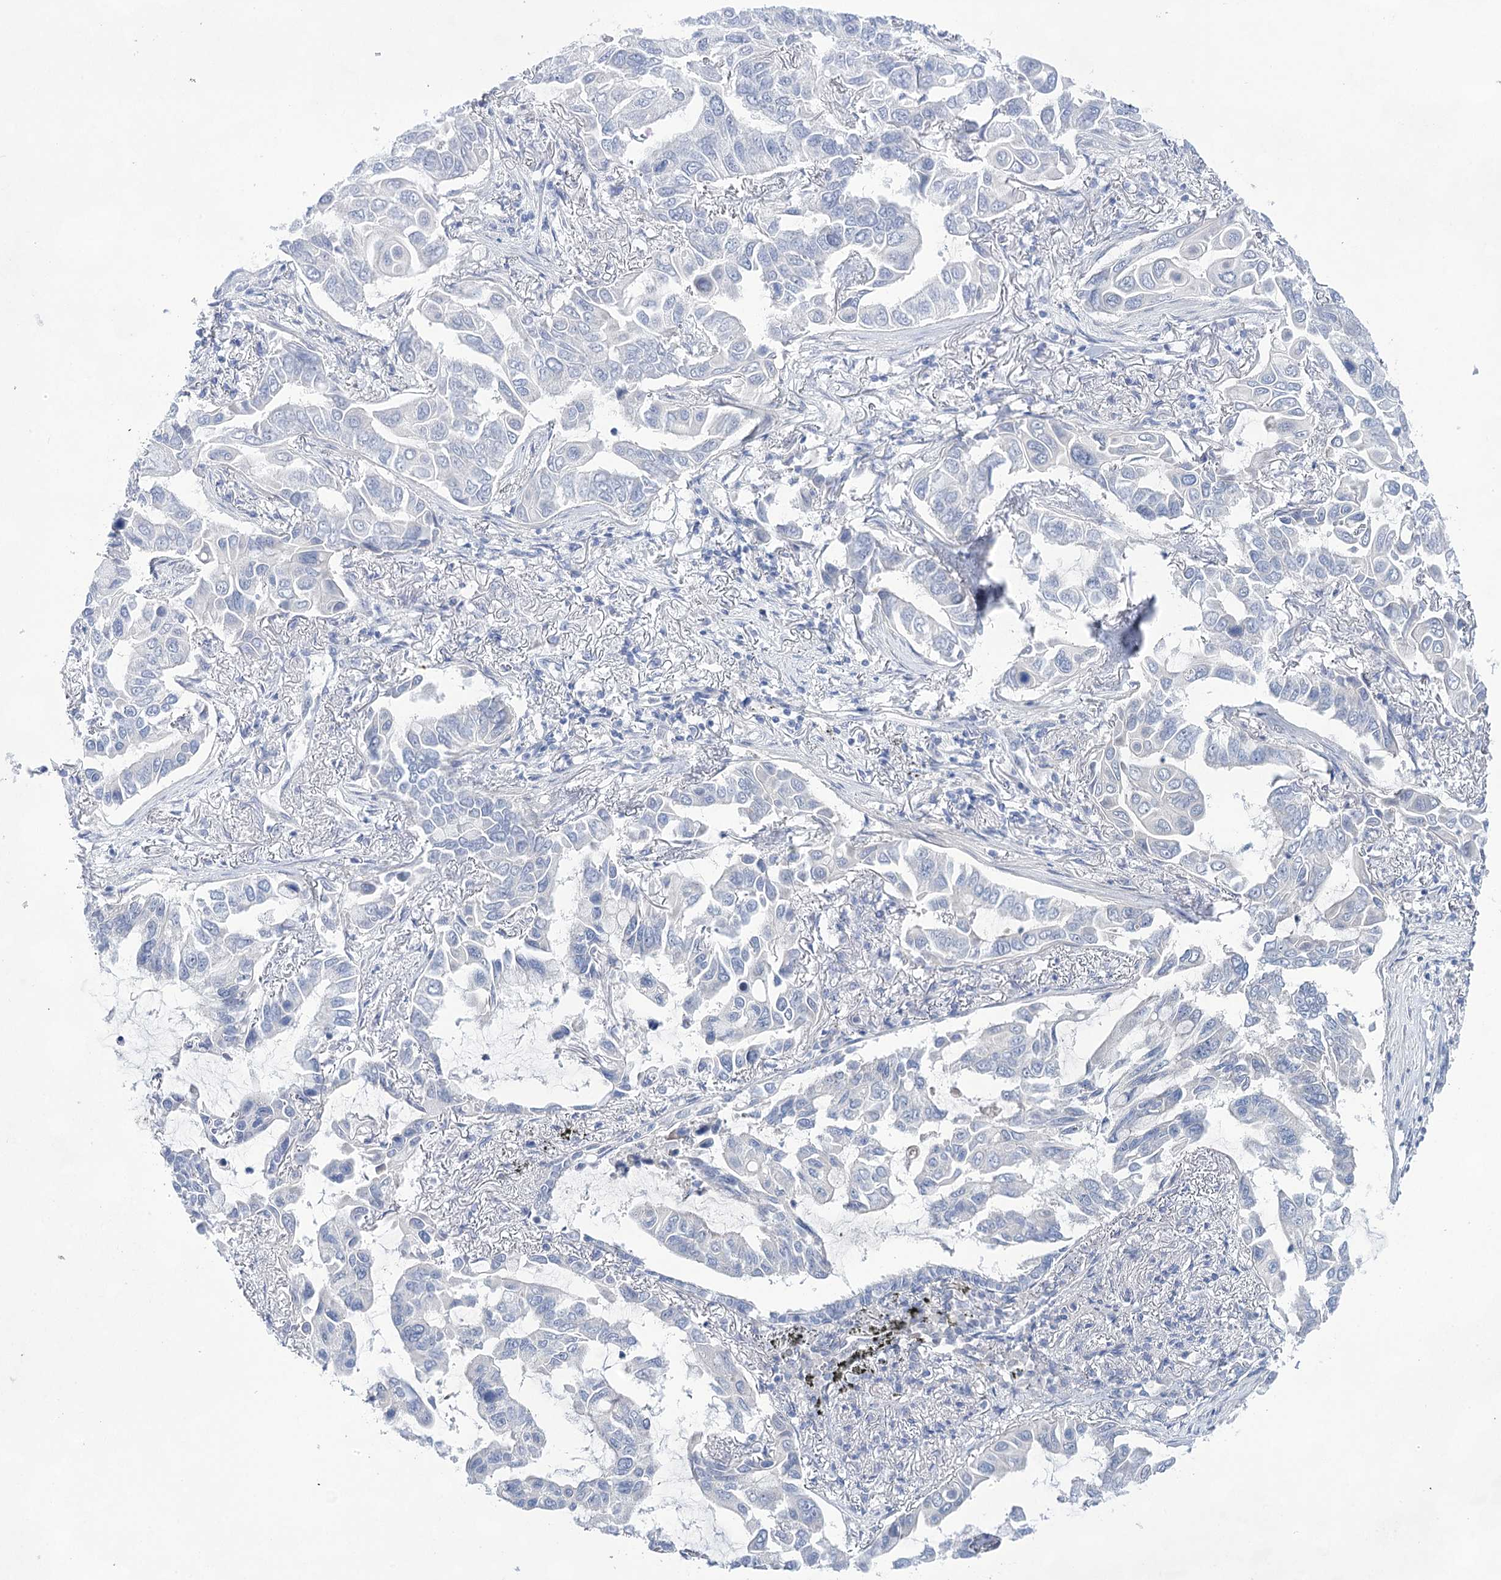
{"staining": {"intensity": "negative", "quantity": "none", "location": "none"}, "tissue": "lung cancer", "cell_type": "Tumor cells", "image_type": "cancer", "snomed": [{"axis": "morphology", "description": "Adenocarcinoma, NOS"}, {"axis": "topography", "description": "Lung"}], "caption": "Tumor cells are negative for brown protein staining in lung cancer (adenocarcinoma).", "gene": "LALBA", "patient": {"sex": "male", "age": 64}}